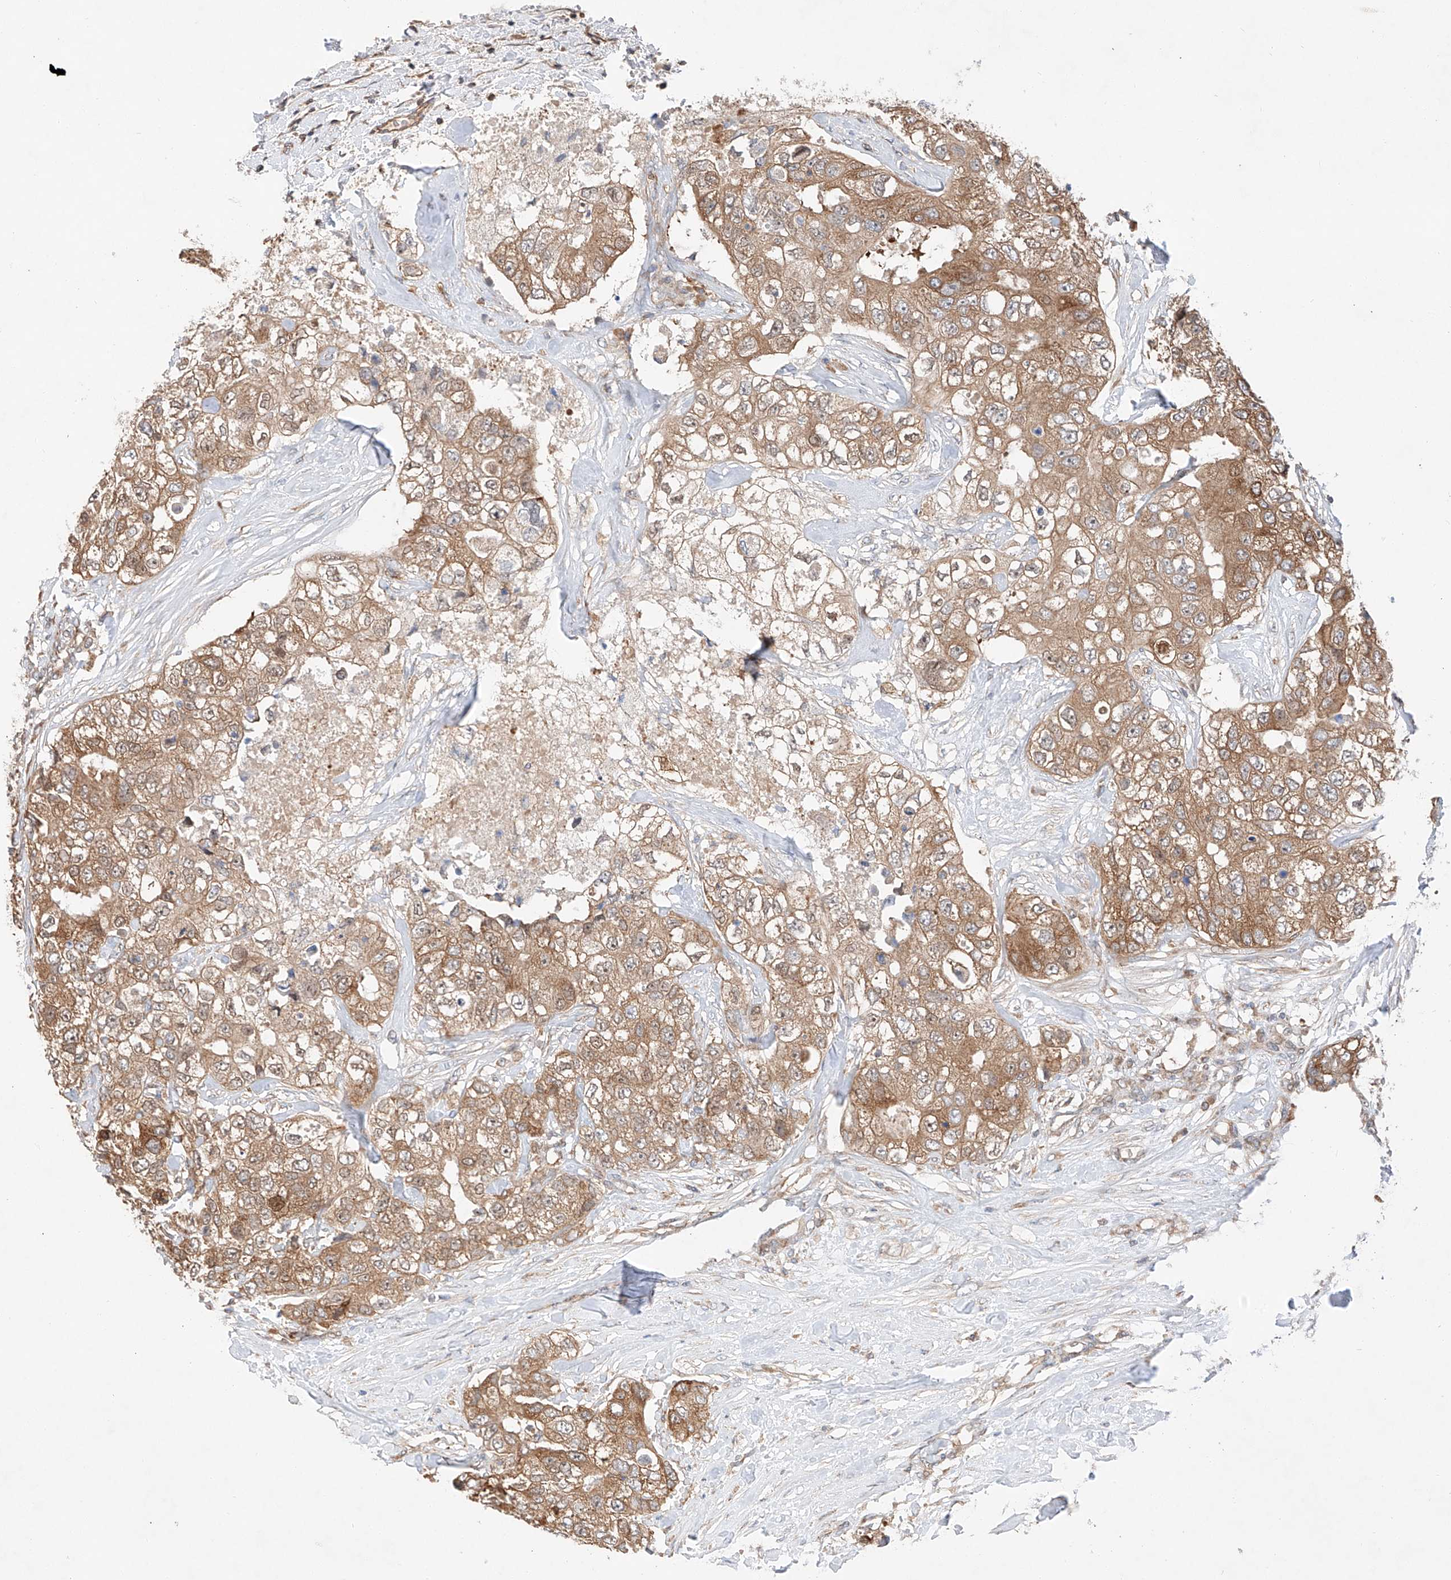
{"staining": {"intensity": "moderate", "quantity": ">75%", "location": "cytoplasmic/membranous"}, "tissue": "breast cancer", "cell_type": "Tumor cells", "image_type": "cancer", "snomed": [{"axis": "morphology", "description": "Duct carcinoma"}, {"axis": "topography", "description": "Breast"}], "caption": "The histopathology image reveals a brown stain indicating the presence of a protein in the cytoplasmic/membranous of tumor cells in infiltrating ductal carcinoma (breast).", "gene": "RUSC1", "patient": {"sex": "female", "age": 62}}